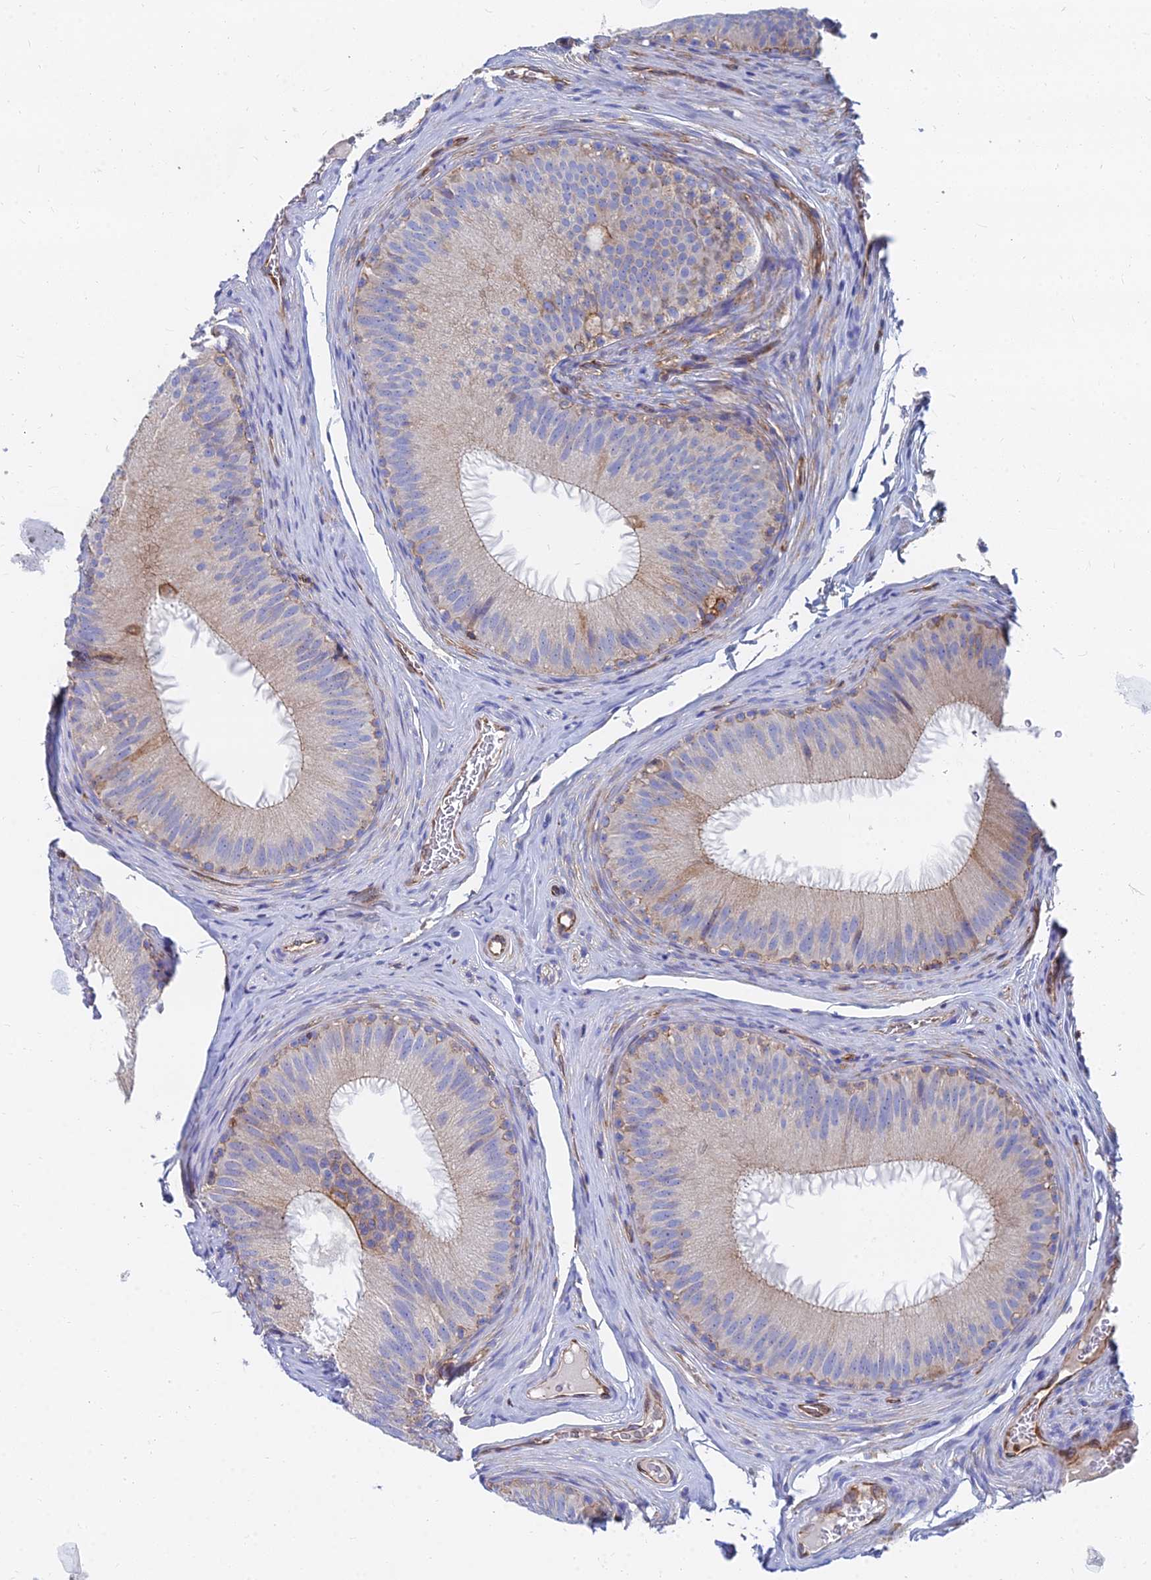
{"staining": {"intensity": "moderate", "quantity": "<25%", "location": "cytoplasmic/membranous"}, "tissue": "epididymis", "cell_type": "Glandular cells", "image_type": "normal", "snomed": [{"axis": "morphology", "description": "Normal tissue, NOS"}, {"axis": "topography", "description": "Epididymis"}], "caption": "IHC image of unremarkable human epididymis stained for a protein (brown), which demonstrates low levels of moderate cytoplasmic/membranous positivity in approximately <25% of glandular cells.", "gene": "FFAR3", "patient": {"sex": "male", "age": 34}}